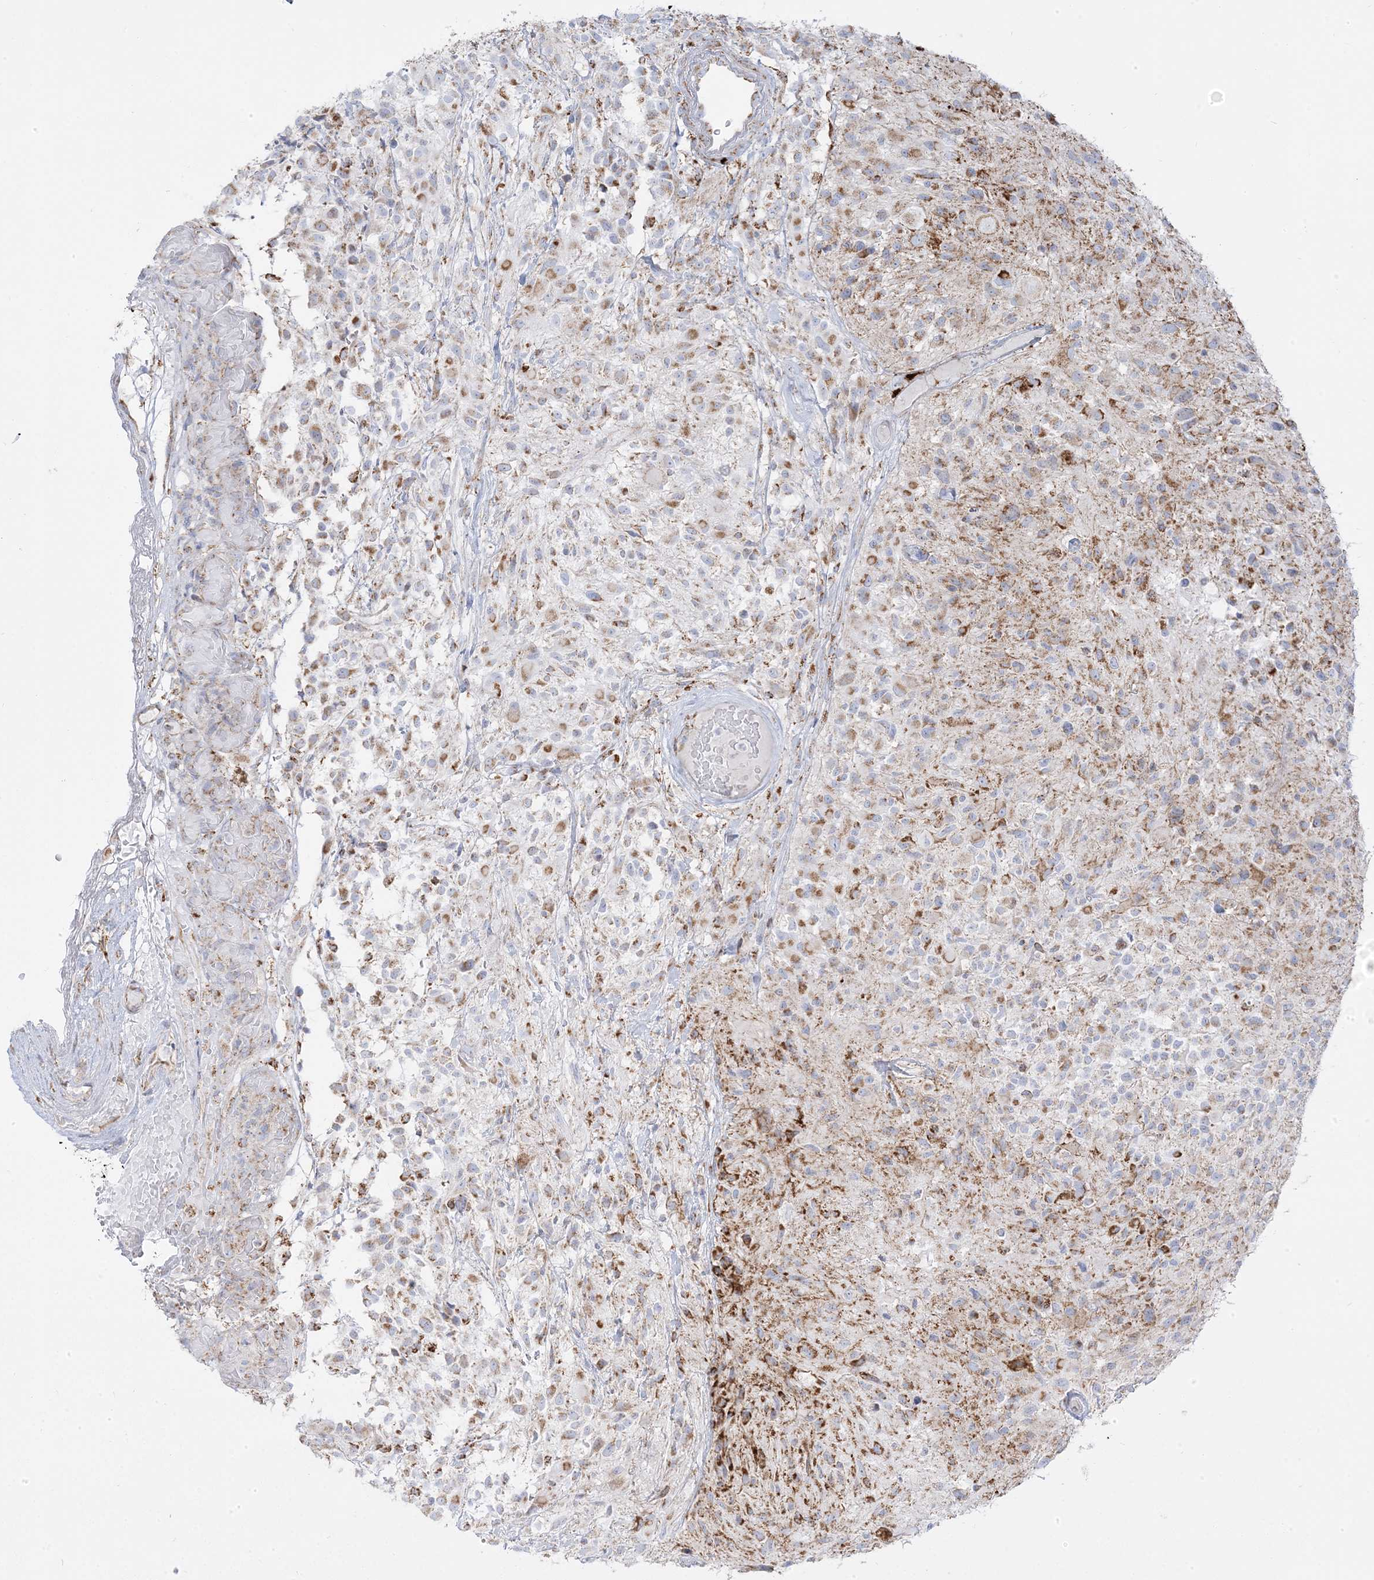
{"staining": {"intensity": "moderate", "quantity": "25%-75%", "location": "cytoplasmic/membranous"}, "tissue": "glioma", "cell_type": "Tumor cells", "image_type": "cancer", "snomed": [{"axis": "morphology", "description": "Glioma, malignant, High grade"}, {"axis": "morphology", "description": "Glioblastoma, NOS"}, {"axis": "topography", "description": "Brain"}], "caption": "This micrograph reveals glioma stained with IHC to label a protein in brown. The cytoplasmic/membranous of tumor cells show moderate positivity for the protein. Nuclei are counter-stained blue.", "gene": "PCCB", "patient": {"sex": "male", "age": 60}}